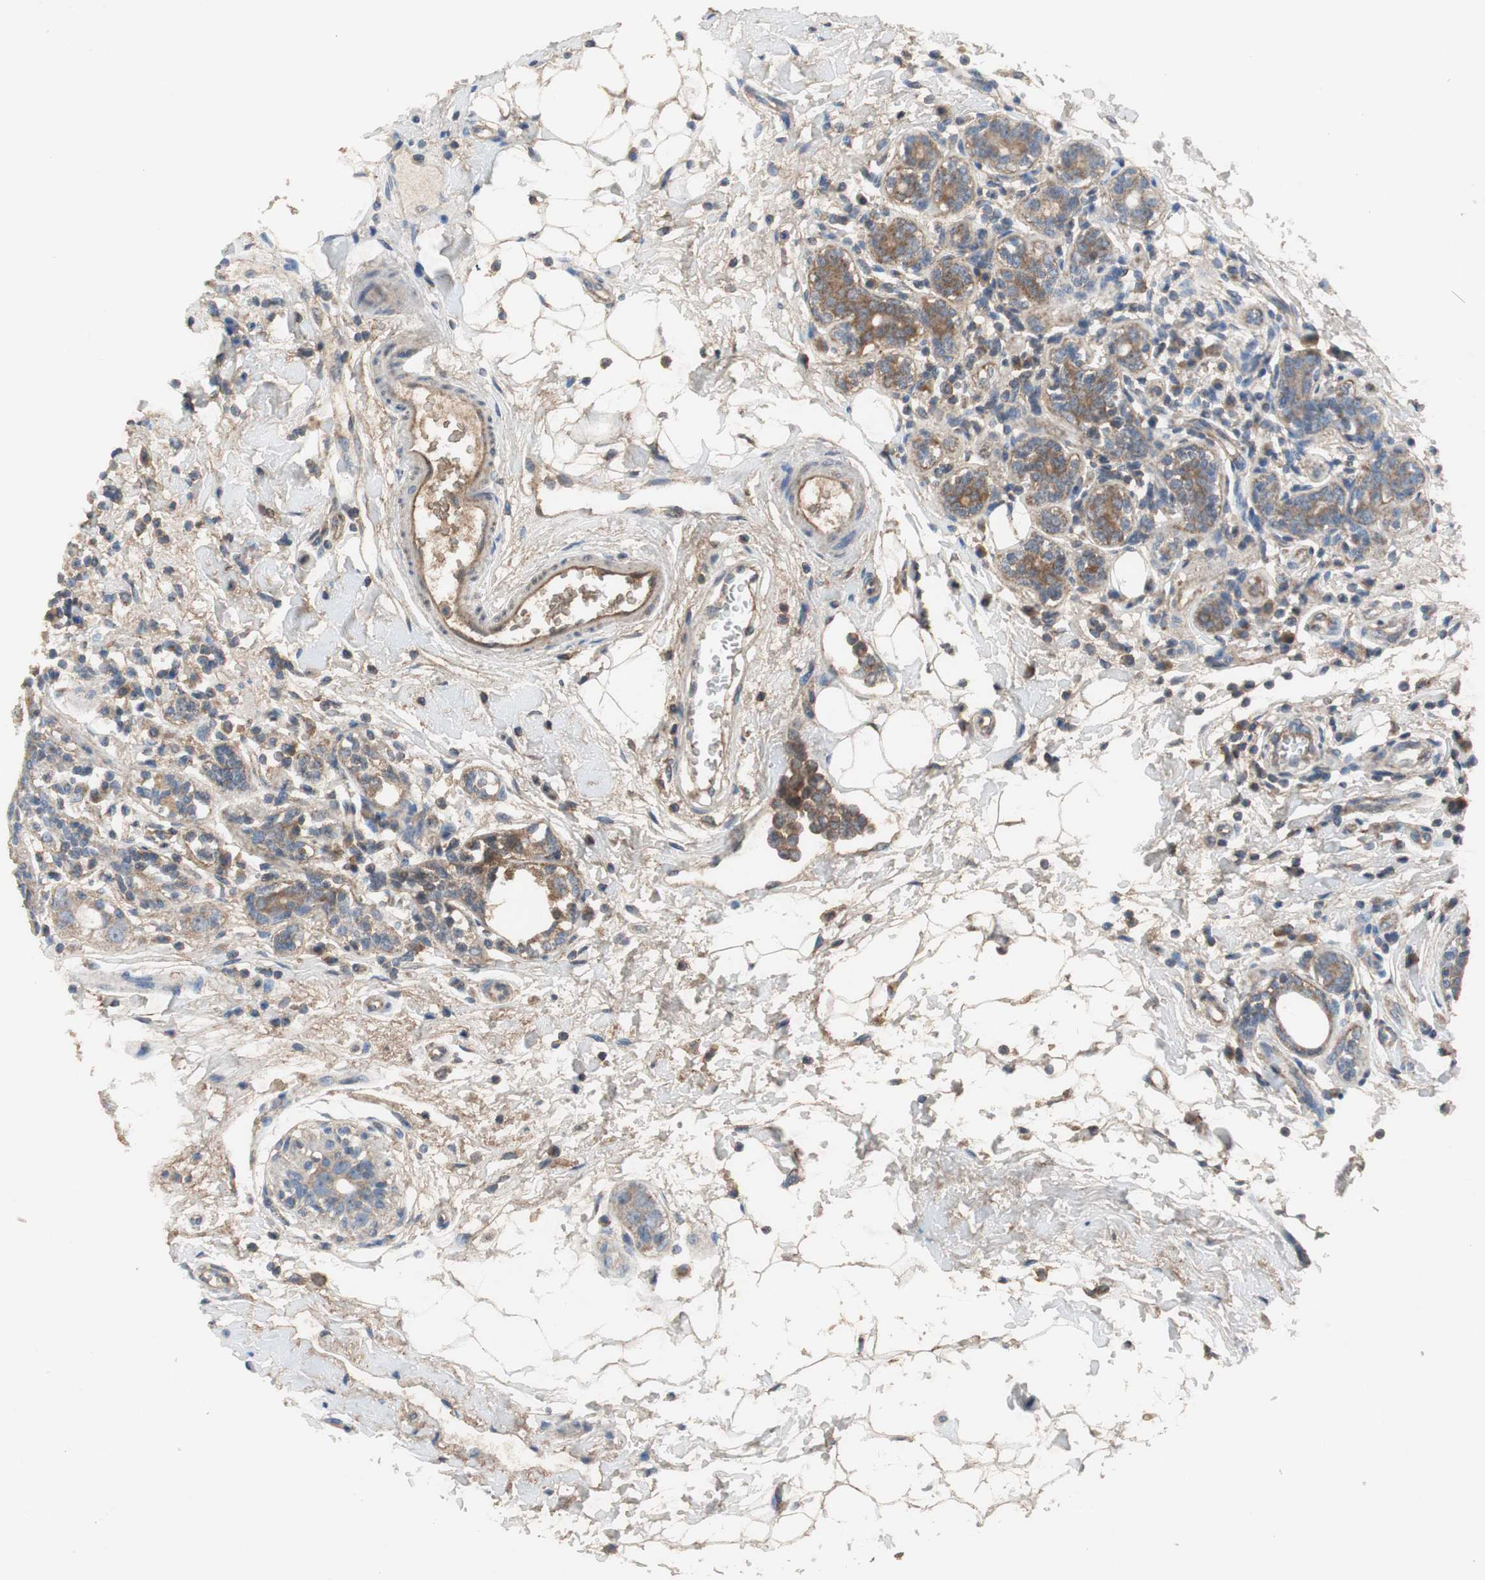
{"staining": {"intensity": "moderate", "quantity": ">75%", "location": "cytoplasmic/membranous"}, "tissue": "breast cancer", "cell_type": "Tumor cells", "image_type": "cancer", "snomed": [{"axis": "morphology", "description": "Normal tissue, NOS"}, {"axis": "morphology", "description": "Lobular carcinoma"}, {"axis": "topography", "description": "Breast"}], "caption": "Immunohistochemistry (IHC) (DAB) staining of human breast cancer (lobular carcinoma) exhibits moderate cytoplasmic/membranous protein positivity in approximately >75% of tumor cells. The protein is shown in brown color, while the nuclei are stained blue.", "gene": "VBP1", "patient": {"sex": "female", "age": 47}}